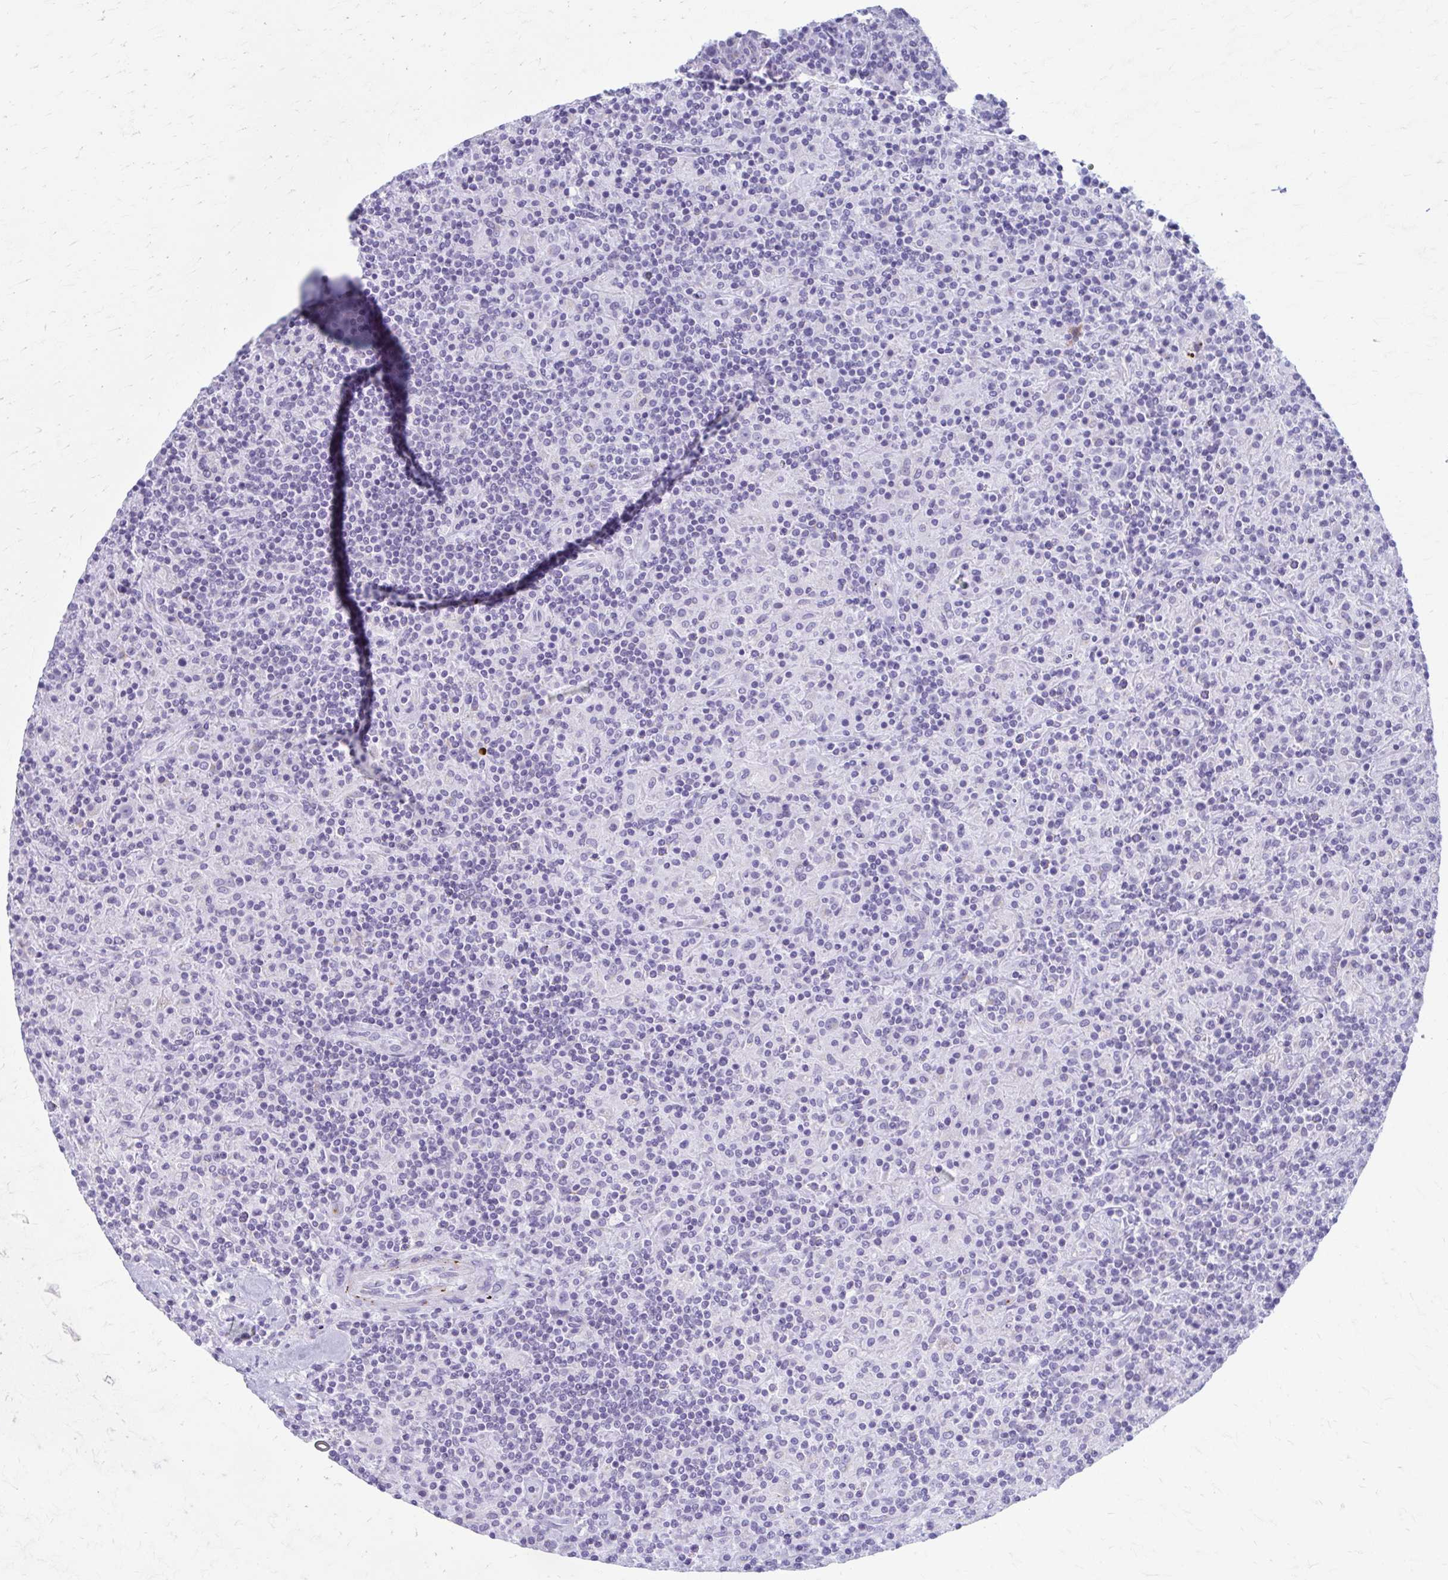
{"staining": {"intensity": "negative", "quantity": "none", "location": "none"}, "tissue": "lymphoma", "cell_type": "Tumor cells", "image_type": "cancer", "snomed": [{"axis": "morphology", "description": "Hodgkin's disease, NOS"}, {"axis": "topography", "description": "Lymph node"}], "caption": "Hodgkin's disease was stained to show a protein in brown. There is no significant expression in tumor cells.", "gene": "KCNE2", "patient": {"sex": "male", "age": 70}}